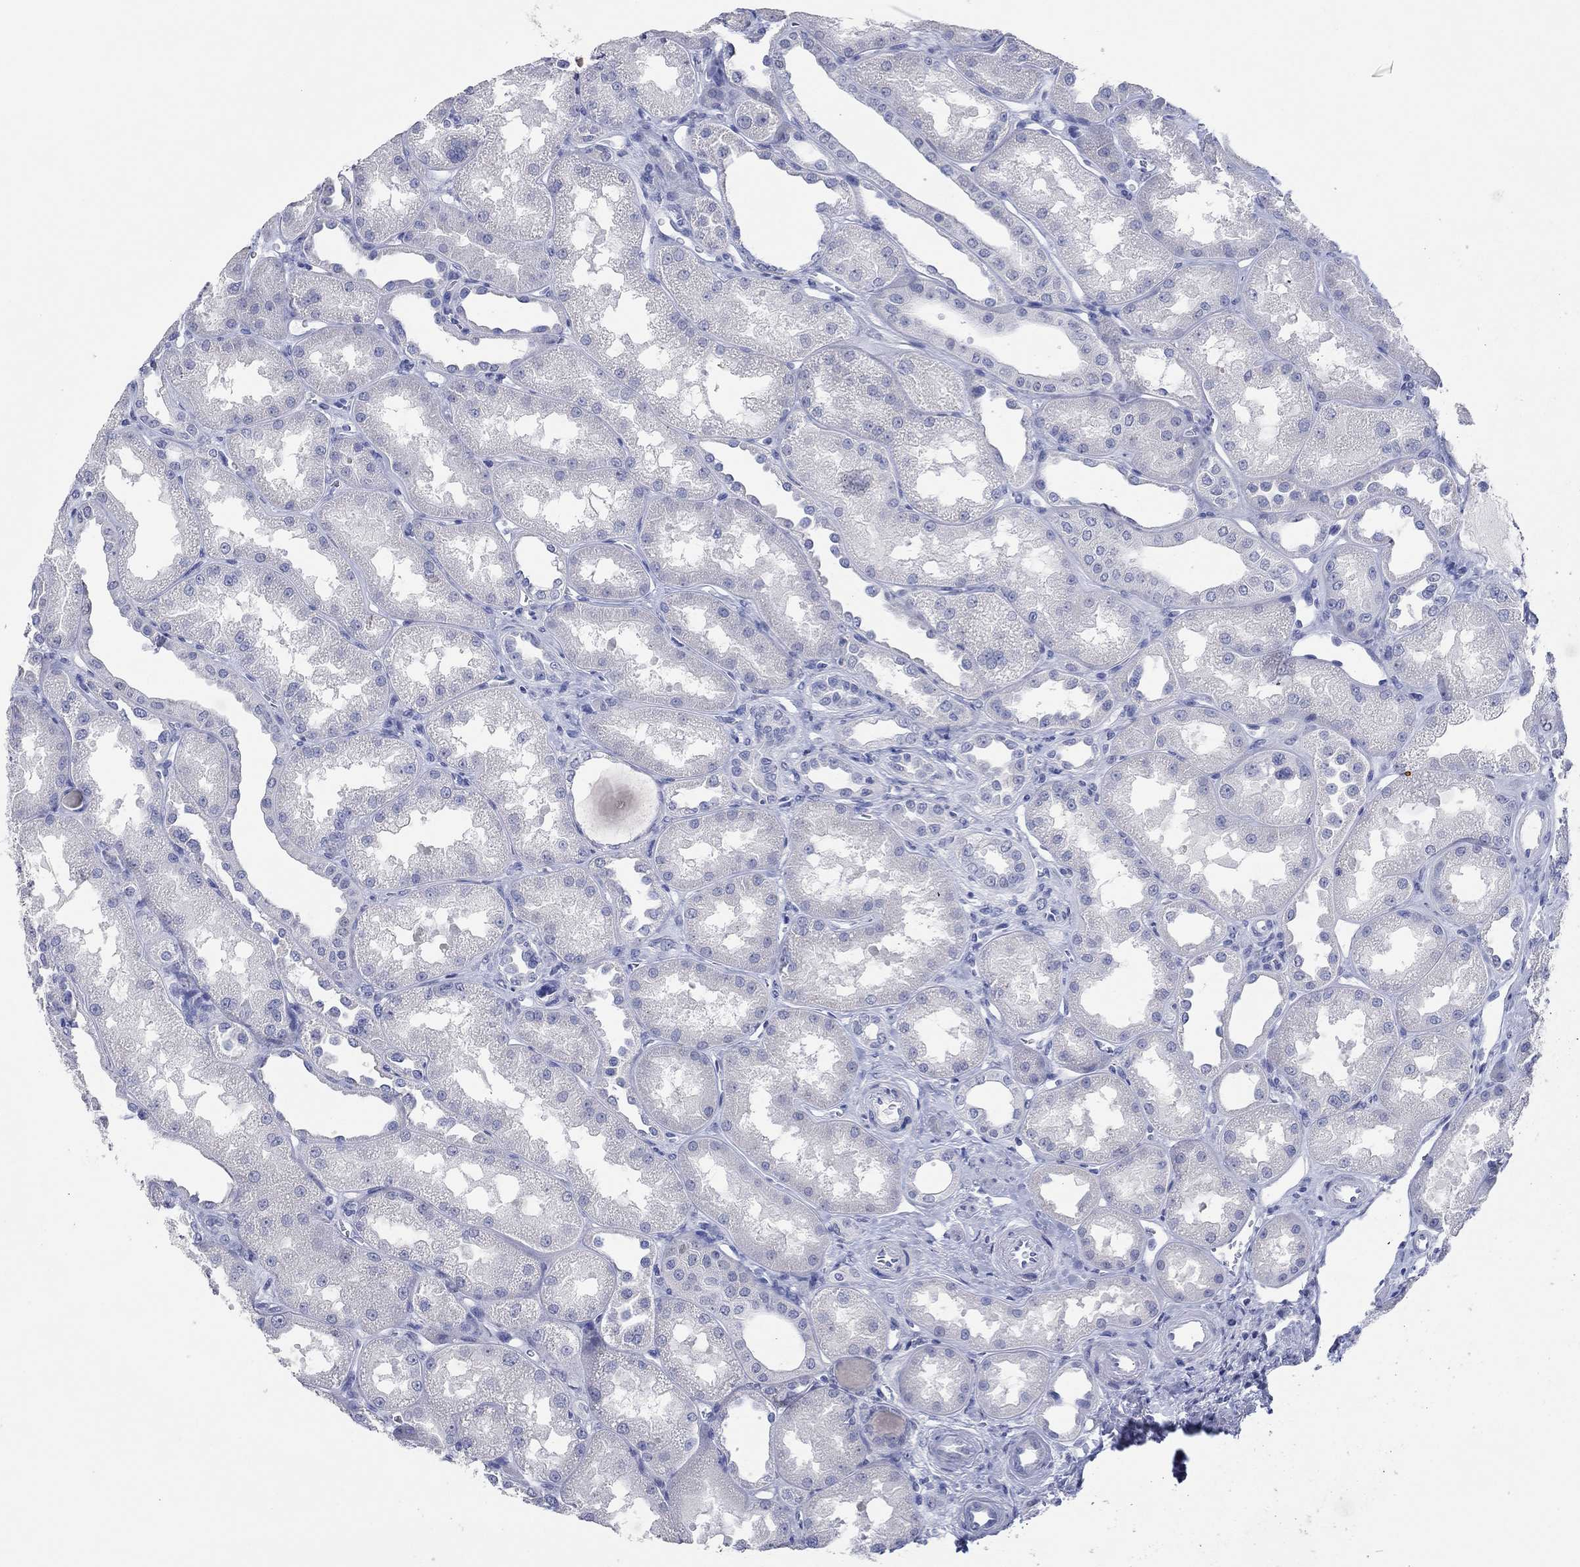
{"staining": {"intensity": "negative", "quantity": "none", "location": "none"}, "tissue": "kidney", "cell_type": "Cells in glomeruli", "image_type": "normal", "snomed": [{"axis": "morphology", "description": "Normal tissue, NOS"}, {"axis": "topography", "description": "Kidney"}], "caption": "Protein analysis of normal kidney reveals no significant positivity in cells in glomeruli. The staining is performed using DAB brown chromogen with nuclei counter-stained in using hematoxylin.", "gene": "POU5F1", "patient": {"sex": "male", "age": 61}}